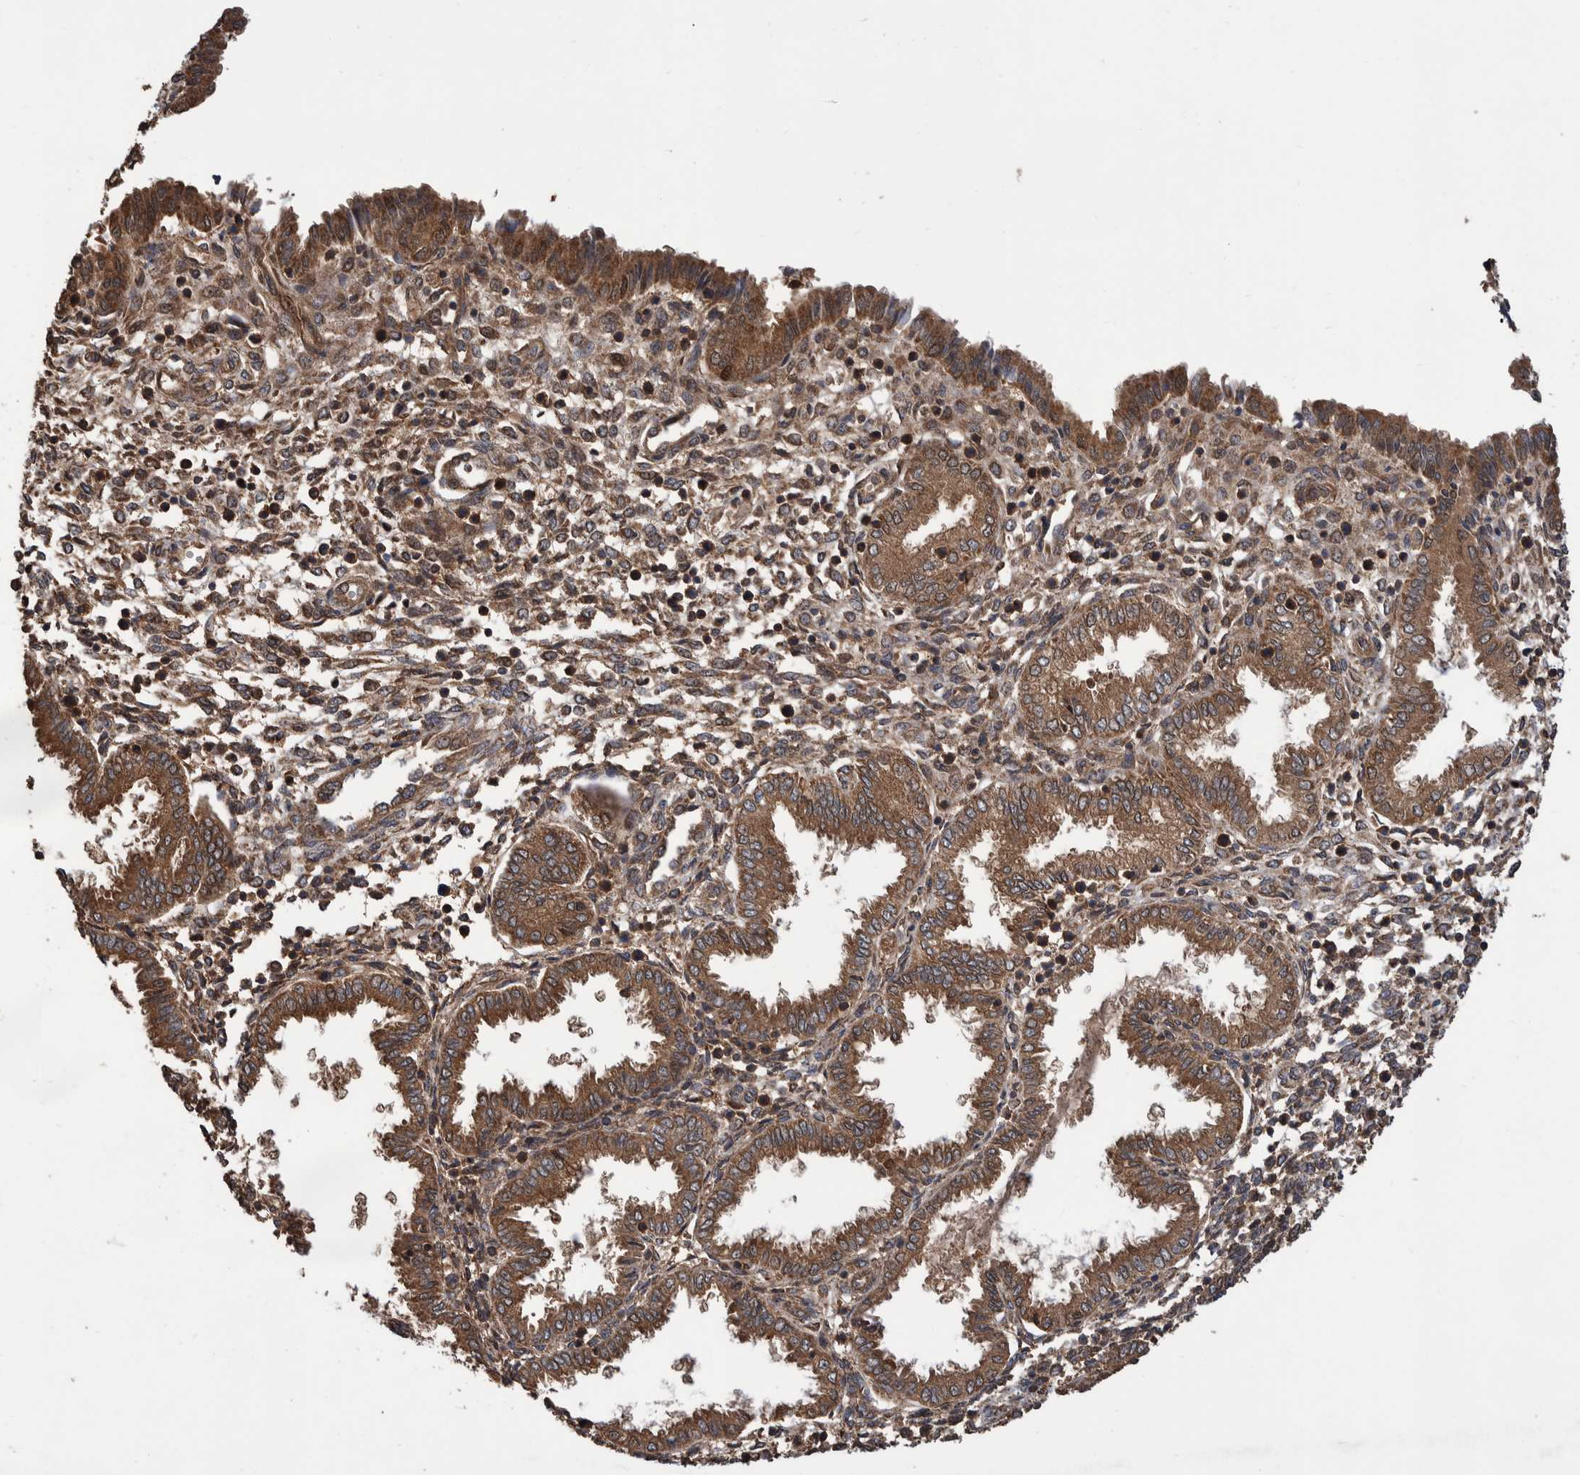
{"staining": {"intensity": "moderate", "quantity": ">75%", "location": "cytoplasmic/membranous"}, "tissue": "endometrium", "cell_type": "Cells in endometrial stroma", "image_type": "normal", "snomed": [{"axis": "morphology", "description": "Normal tissue, NOS"}, {"axis": "topography", "description": "Endometrium"}], "caption": "IHC (DAB) staining of unremarkable endometrium exhibits moderate cytoplasmic/membranous protein positivity in about >75% of cells in endometrial stroma.", "gene": "VBP1", "patient": {"sex": "female", "age": 33}}